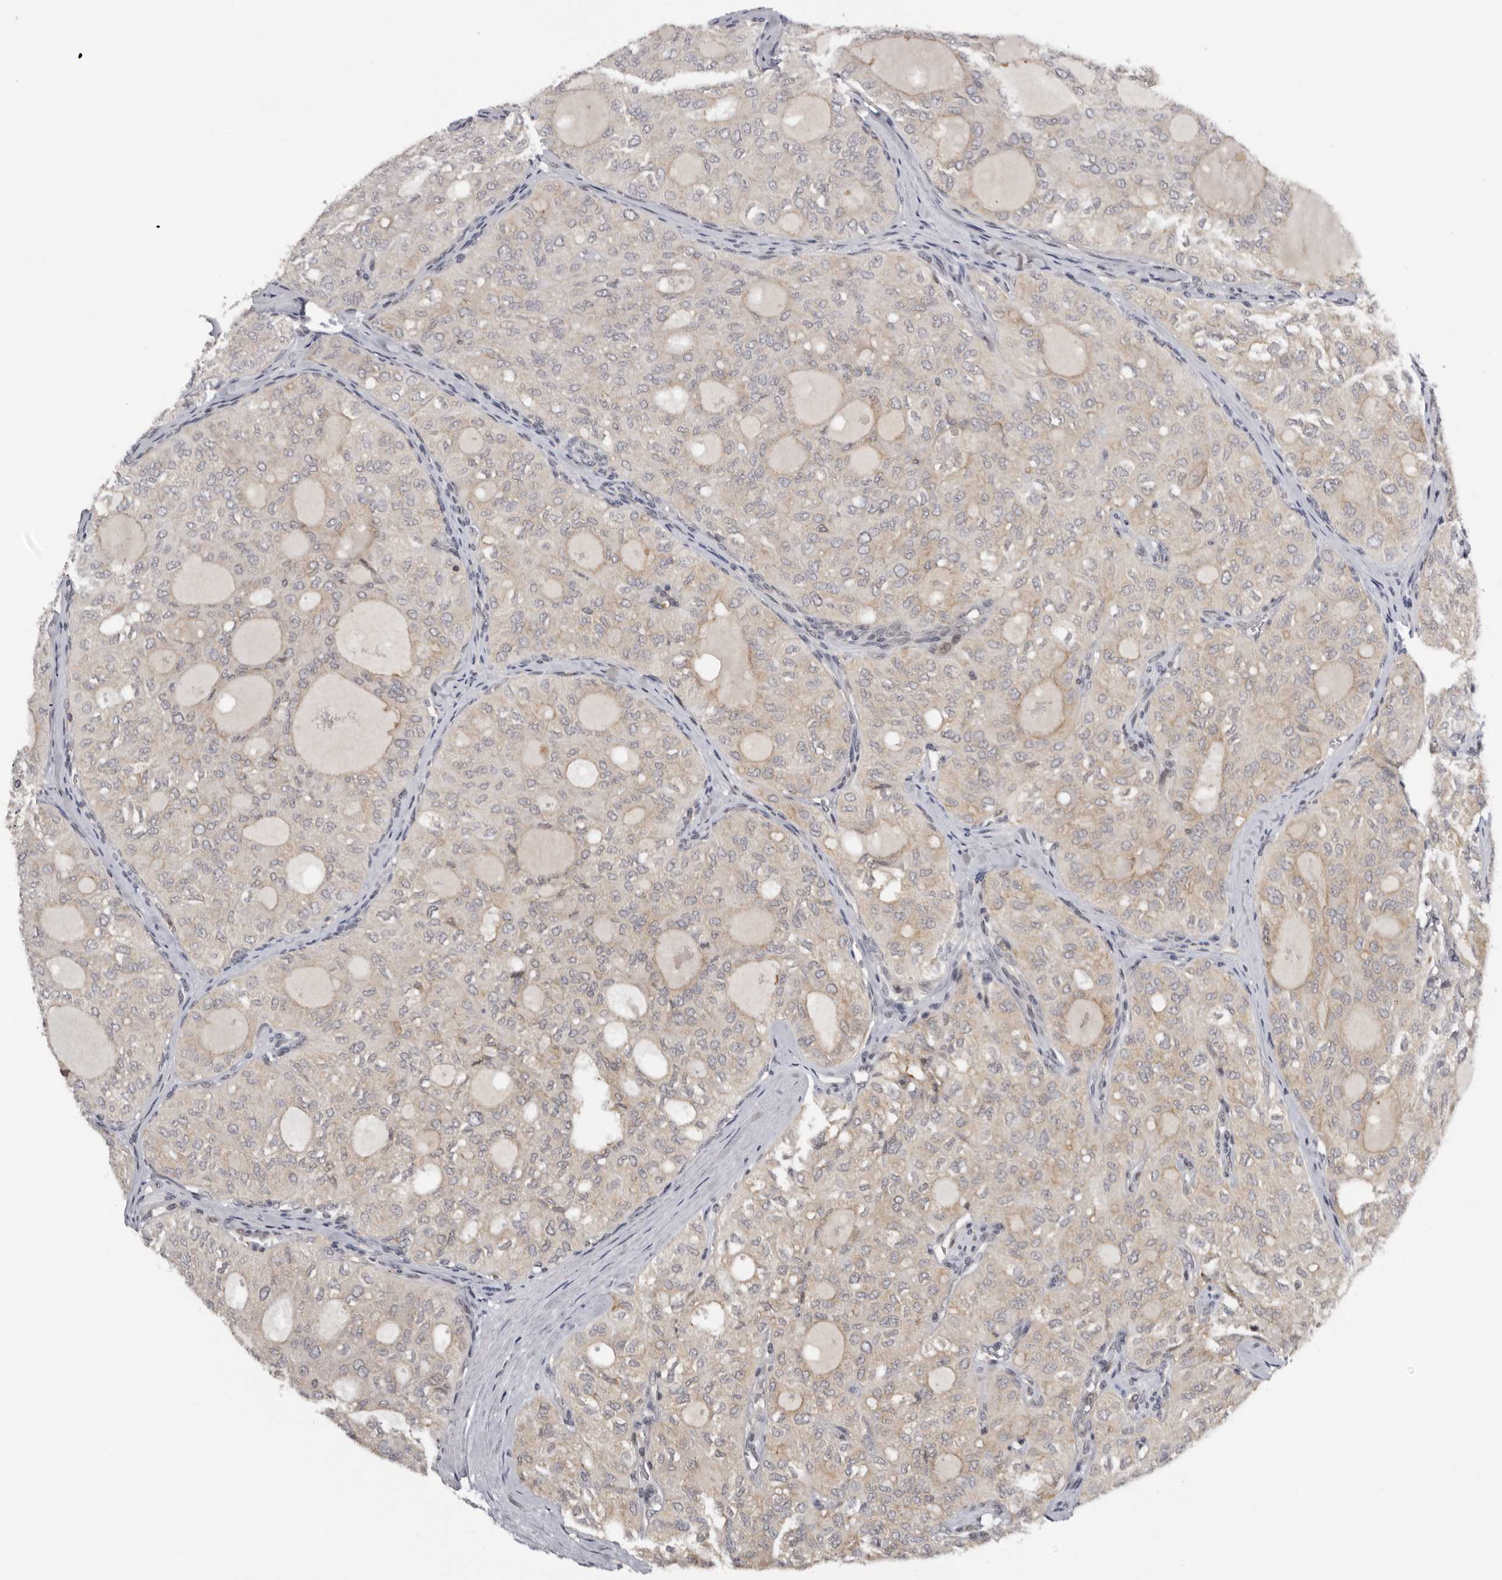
{"staining": {"intensity": "negative", "quantity": "none", "location": "none"}, "tissue": "thyroid cancer", "cell_type": "Tumor cells", "image_type": "cancer", "snomed": [{"axis": "morphology", "description": "Follicular adenoma carcinoma, NOS"}, {"axis": "topography", "description": "Thyroid gland"}], "caption": "High power microscopy photomicrograph of an immunohistochemistry photomicrograph of follicular adenoma carcinoma (thyroid), revealing no significant staining in tumor cells.", "gene": "KIF2B", "patient": {"sex": "male", "age": 75}}